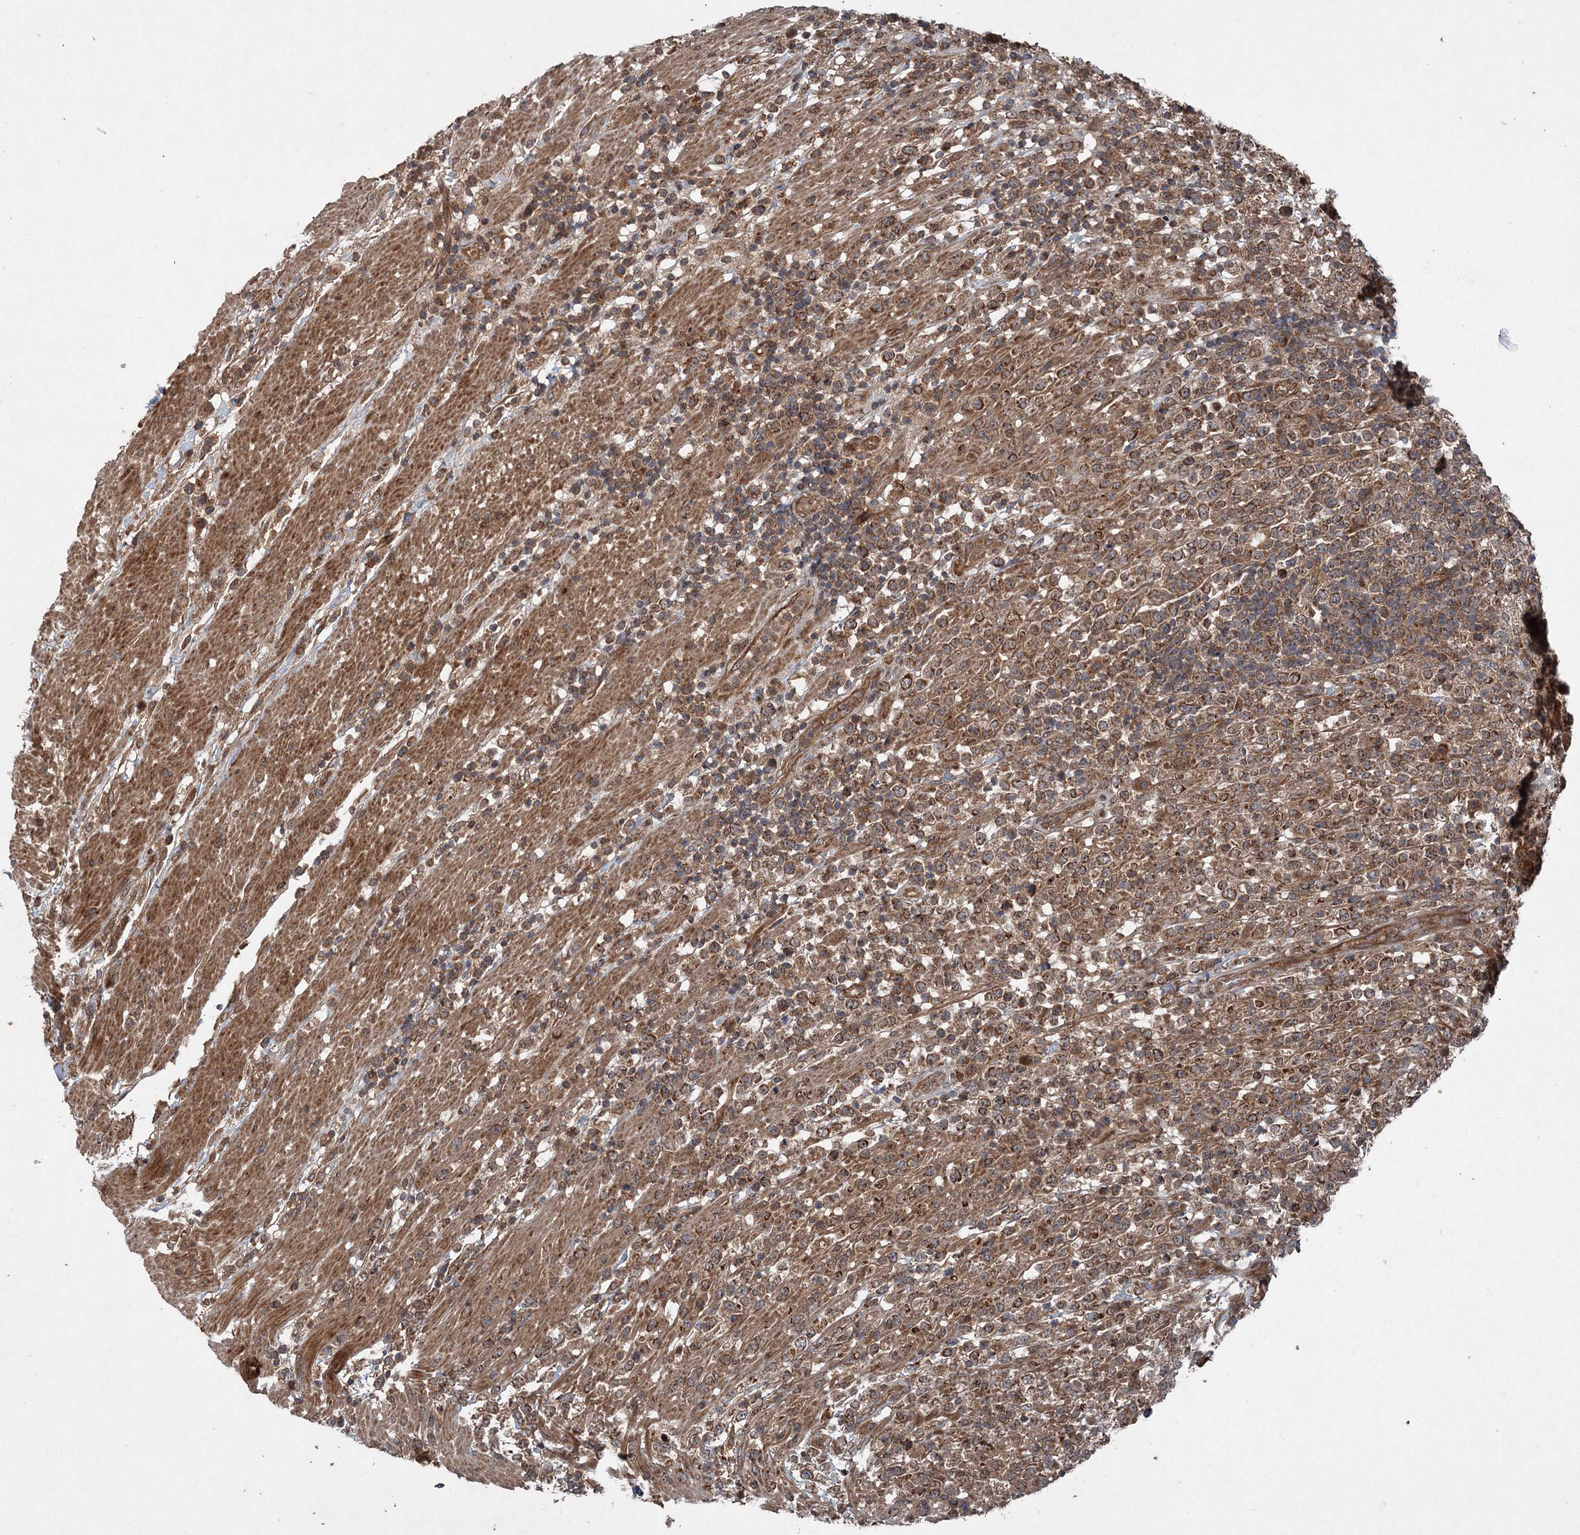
{"staining": {"intensity": "moderate", "quantity": ">75%", "location": "cytoplasmic/membranous"}, "tissue": "lymphoma", "cell_type": "Tumor cells", "image_type": "cancer", "snomed": [{"axis": "morphology", "description": "Malignant lymphoma, non-Hodgkin's type, High grade"}, {"axis": "topography", "description": "Colon"}], "caption": "Lymphoma was stained to show a protein in brown. There is medium levels of moderate cytoplasmic/membranous positivity in approximately >75% of tumor cells.", "gene": "ALAS1", "patient": {"sex": "female", "age": 53}}